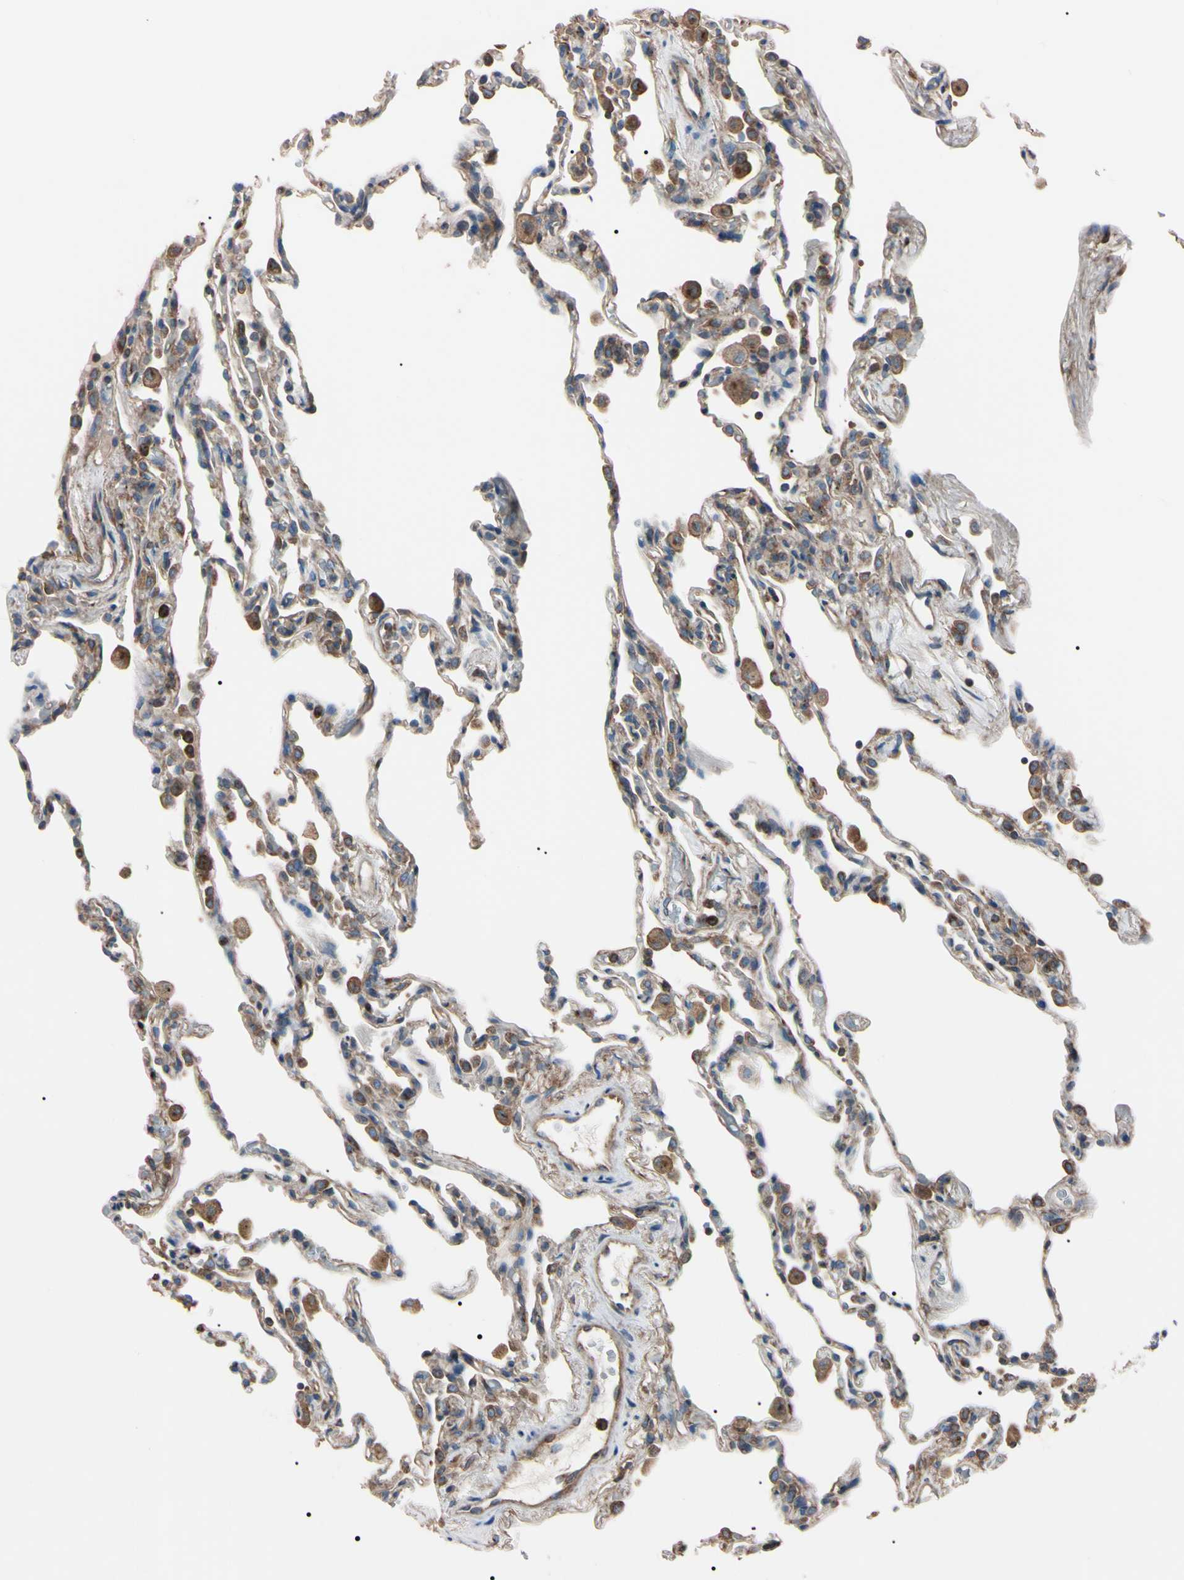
{"staining": {"intensity": "weak", "quantity": ">75%", "location": "cytoplasmic/membranous"}, "tissue": "lung", "cell_type": "Alveolar cells", "image_type": "normal", "snomed": [{"axis": "morphology", "description": "Normal tissue, NOS"}, {"axis": "topography", "description": "Lung"}], "caption": "IHC image of benign lung stained for a protein (brown), which exhibits low levels of weak cytoplasmic/membranous positivity in approximately >75% of alveolar cells.", "gene": "PRKACA", "patient": {"sex": "male", "age": 59}}